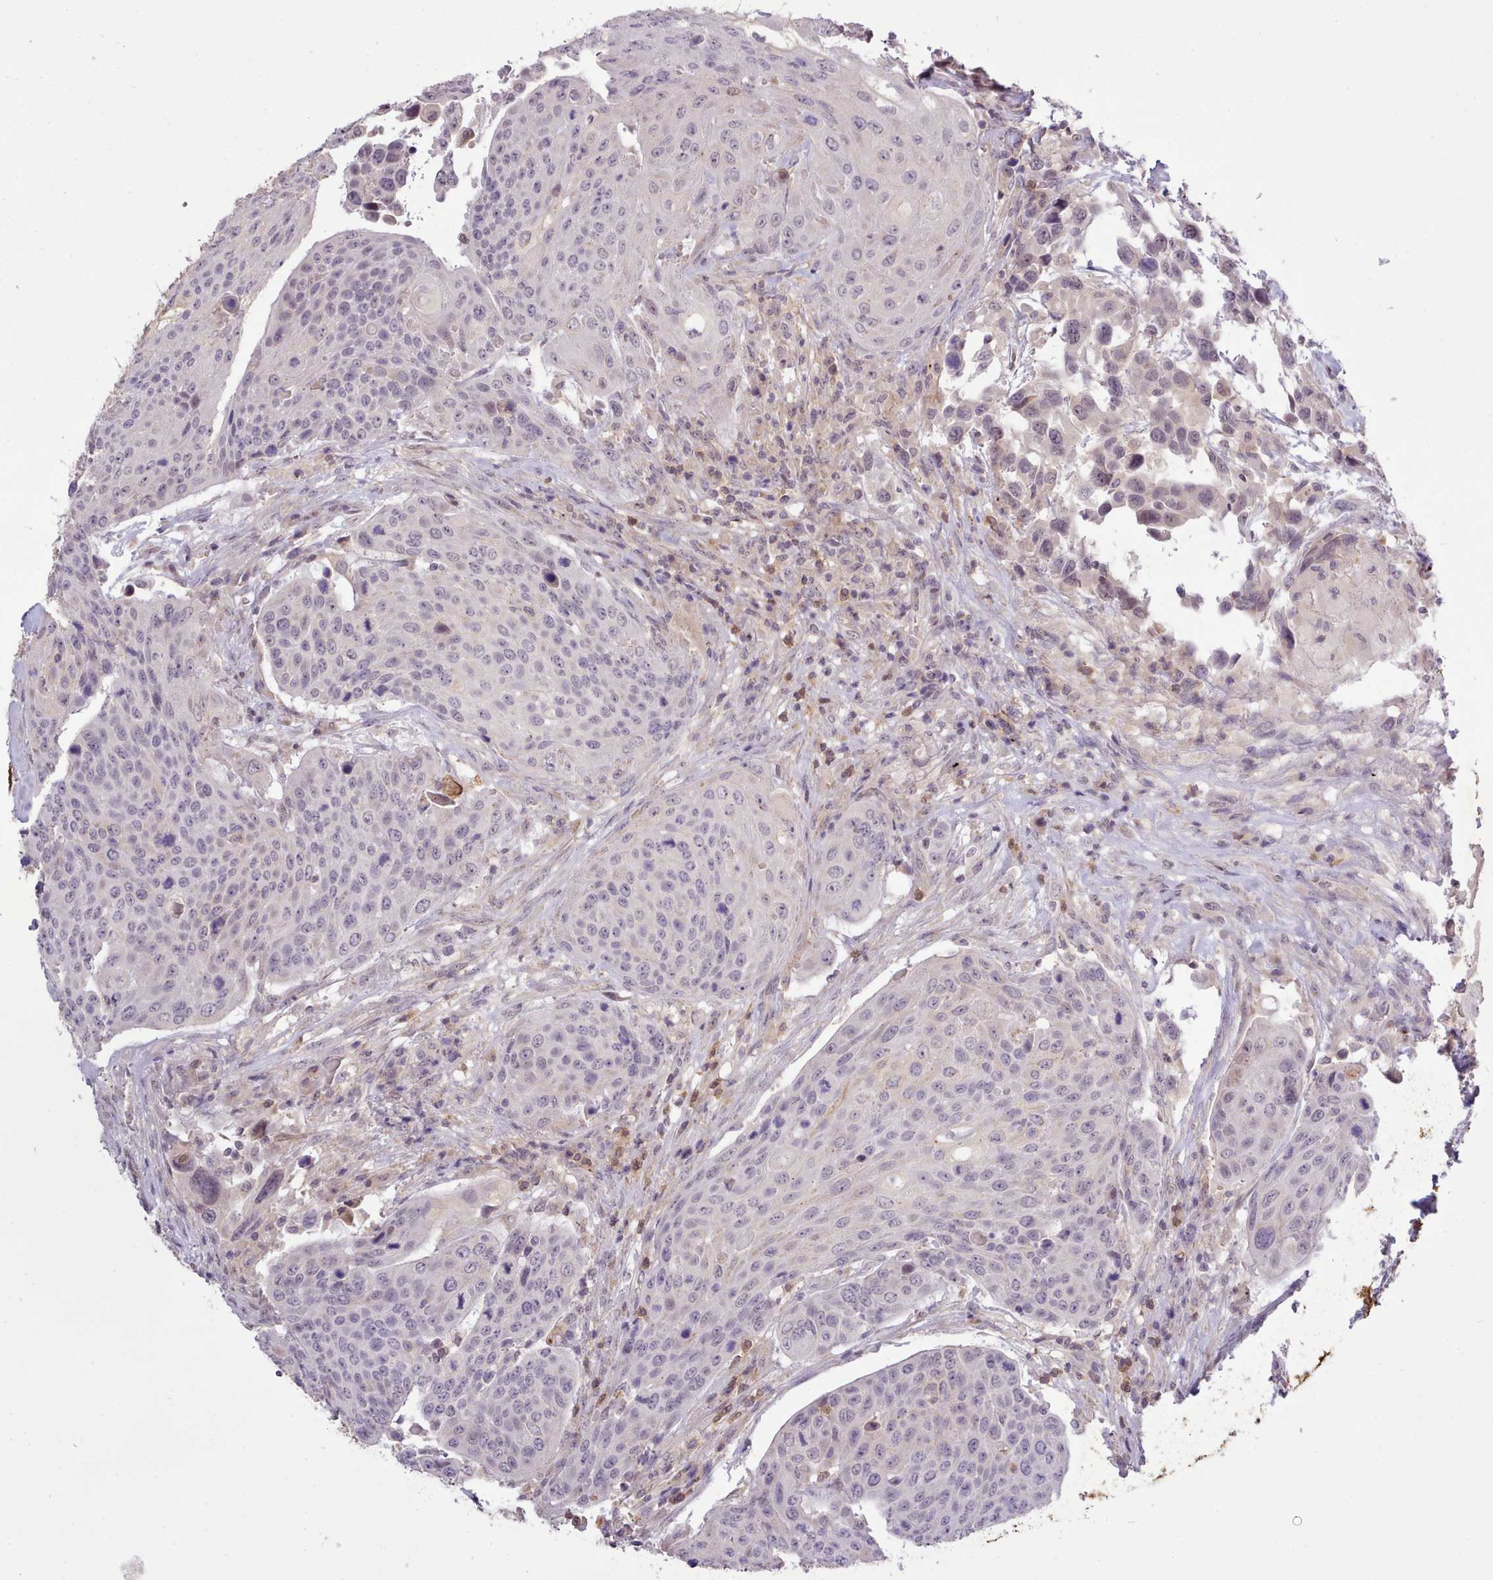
{"staining": {"intensity": "negative", "quantity": "none", "location": "none"}, "tissue": "urothelial cancer", "cell_type": "Tumor cells", "image_type": "cancer", "snomed": [{"axis": "morphology", "description": "Urothelial carcinoma, High grade"}, {"axis": "topography", "description": "Urinary bladder"}], "caption": "DAB (3,3'-diaminobenzidine) immunohistochemical staining of human urothelial cancer displays no significant staining in tumor cells. The staining is performed using DAB (3,3'-diaminobenzidine) brown chromogen with nuclei counter-stained in using hematoxylin.", "gene": "ARL17A", "patient": {"sex": "female", "age": 70}}